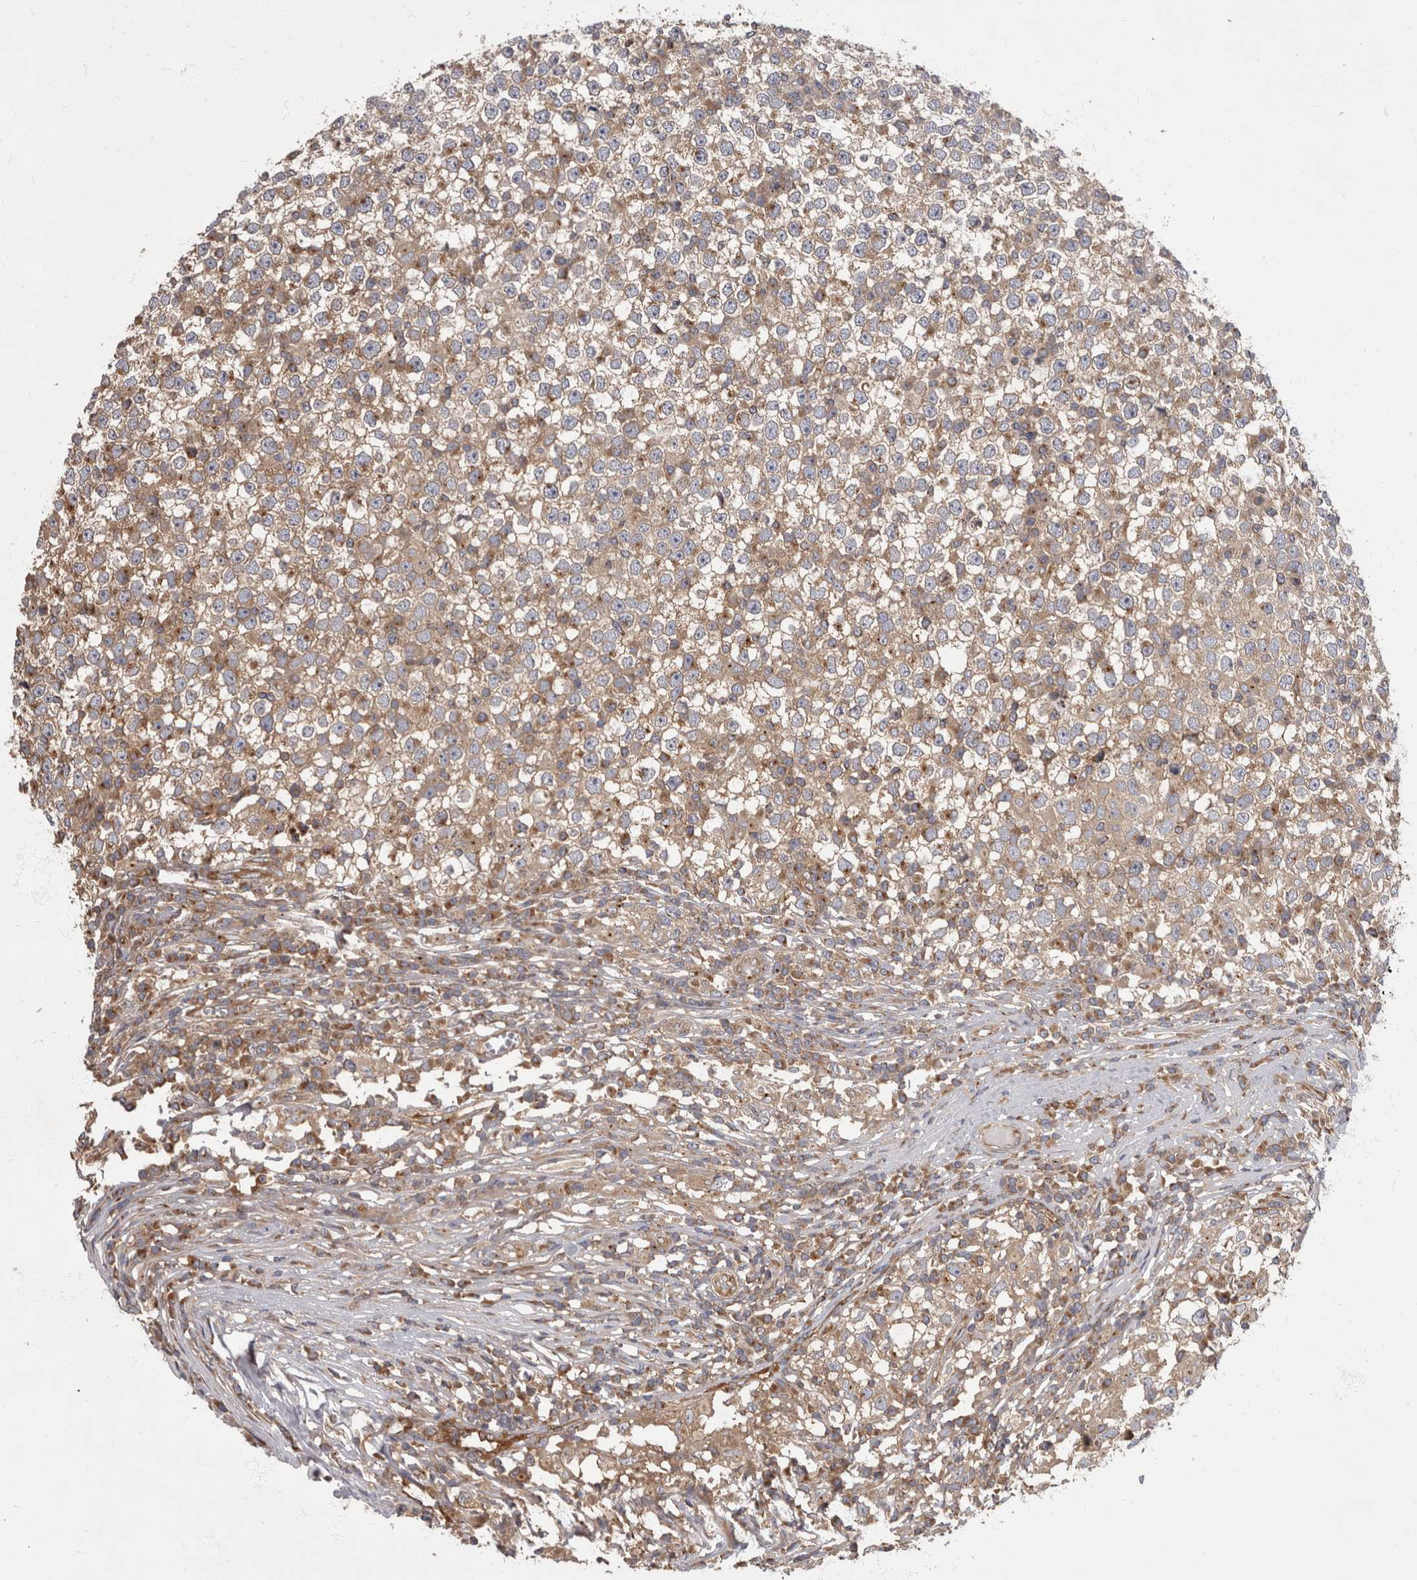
{"staining": {"intensity": "moderate", "quantity": ">75%", "location": "cytoplasmic/membranous"}, "tissue": "testis cancer", "cell_type": "Tumor cells", "image_type": "cancer", "snomed": [{"axis": "morphology", "description": "Seminoma, NOS"}, {"axis": "topography", "description": "Testis"}], "caption": "Approximately >75% of tumor cells in human testis cancer (seminoma) demonstrate moderate cytoplasmic/membranous protein expression as visualized by brown immunohistochemical staining.", "gene": "HOOK3", "patient": {"sex": "male", "age": 65}}